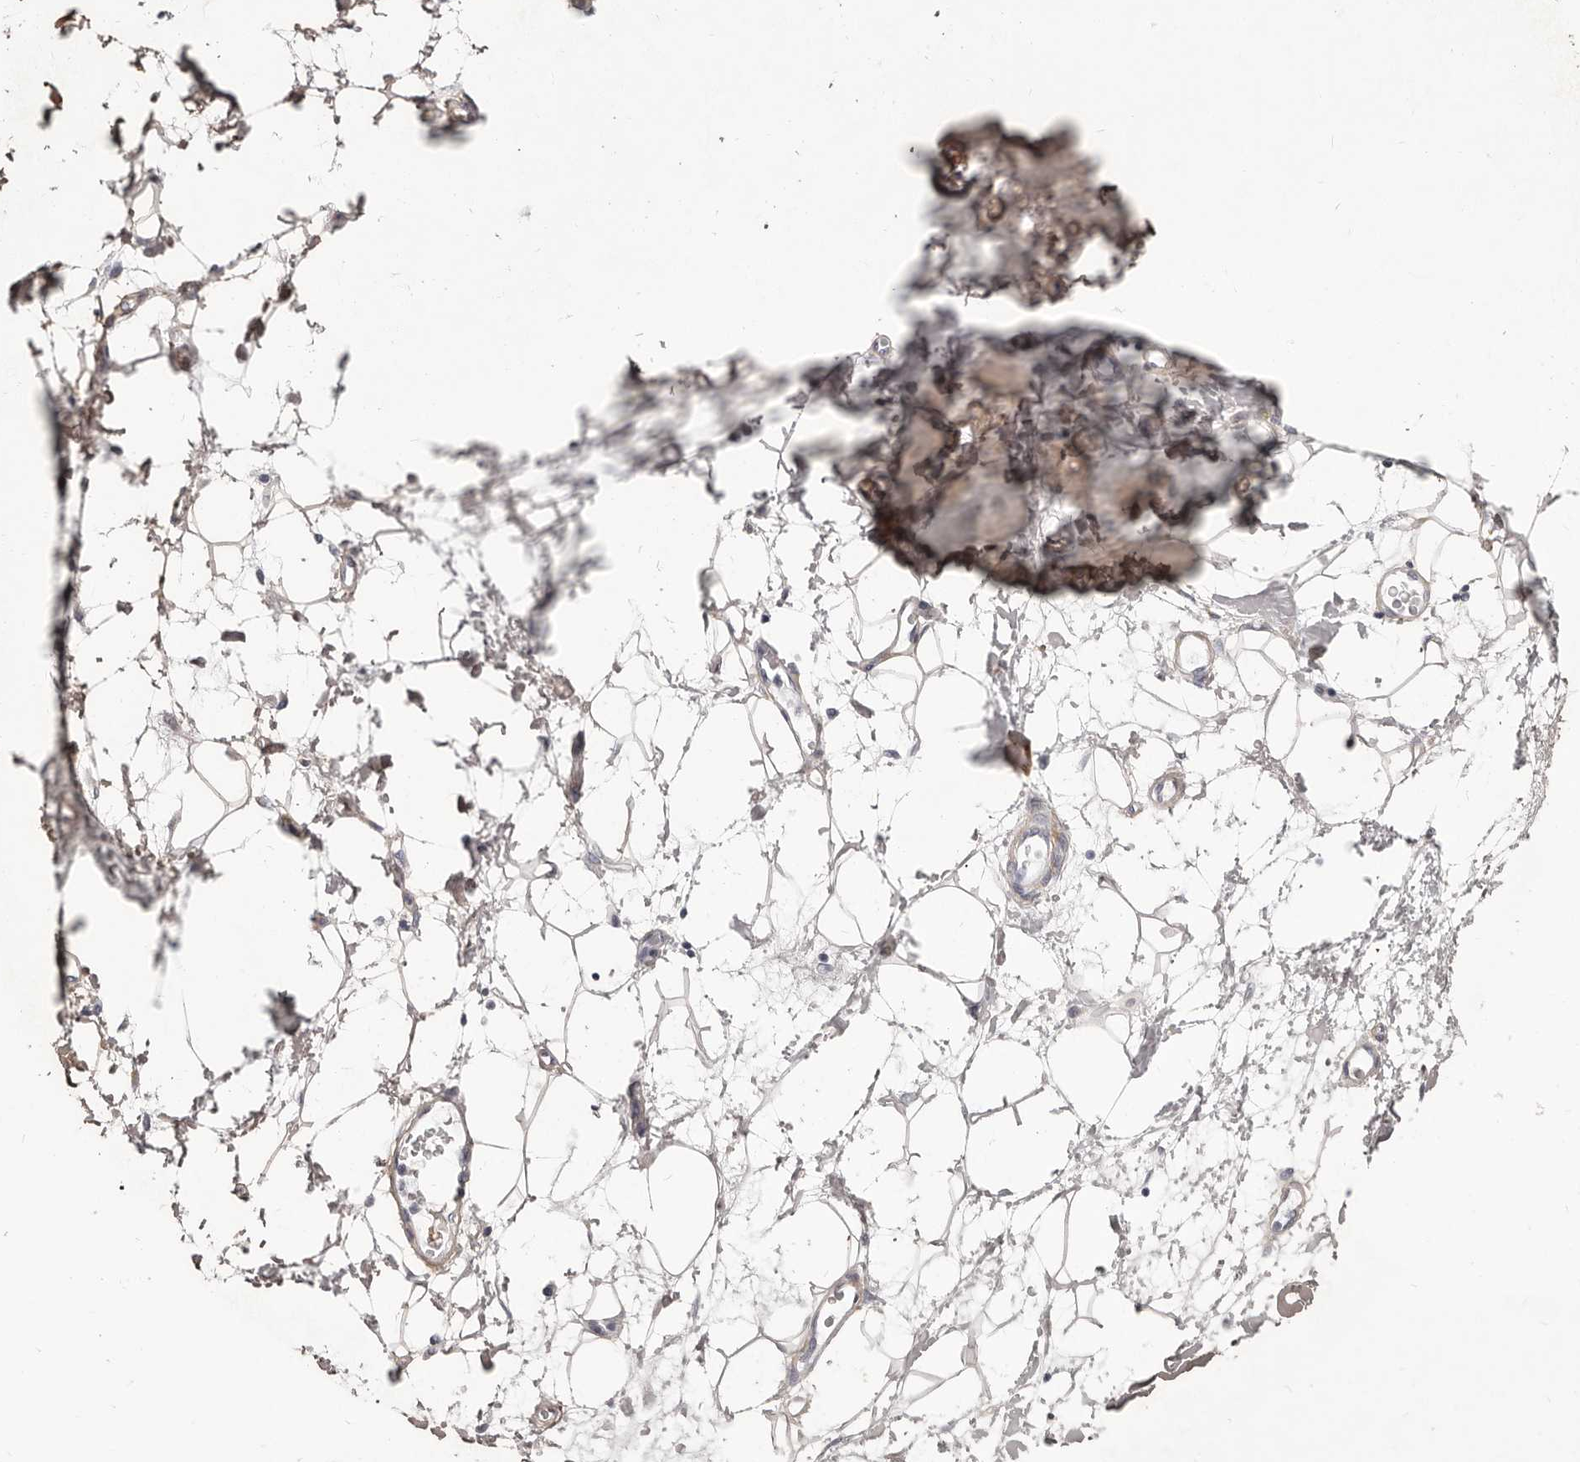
{"staining": {"intensity": "moderate", "quantity": ">75%", "location": "cytoplasmic/membranous"}, "tissue": "adipose tissue", "cell_type": "Adipocytes", "image_type": "normal", "snomed": [{"axis": "morphology", "description": "Normal tissue, NOS"}, {"axis": "morphology", "description": "Adenocarcinoma, NOS"}, {"axis": "topography", "description": "Pancreas"}, {"axis": "topography", "description": "Peripheral nerve tissue"}], "caption": "IHC image of benign adipose tissue: adipose tissue stained using immunohistochemistry displays medium levels of moderate protein expression localized specifically in the cytoplasmic/membranous of adipocytes, appearing as a cytoplasmic/membranous brown color.", "gene": "COL6A1", "patient": {"sex": "male", "age": 59}}